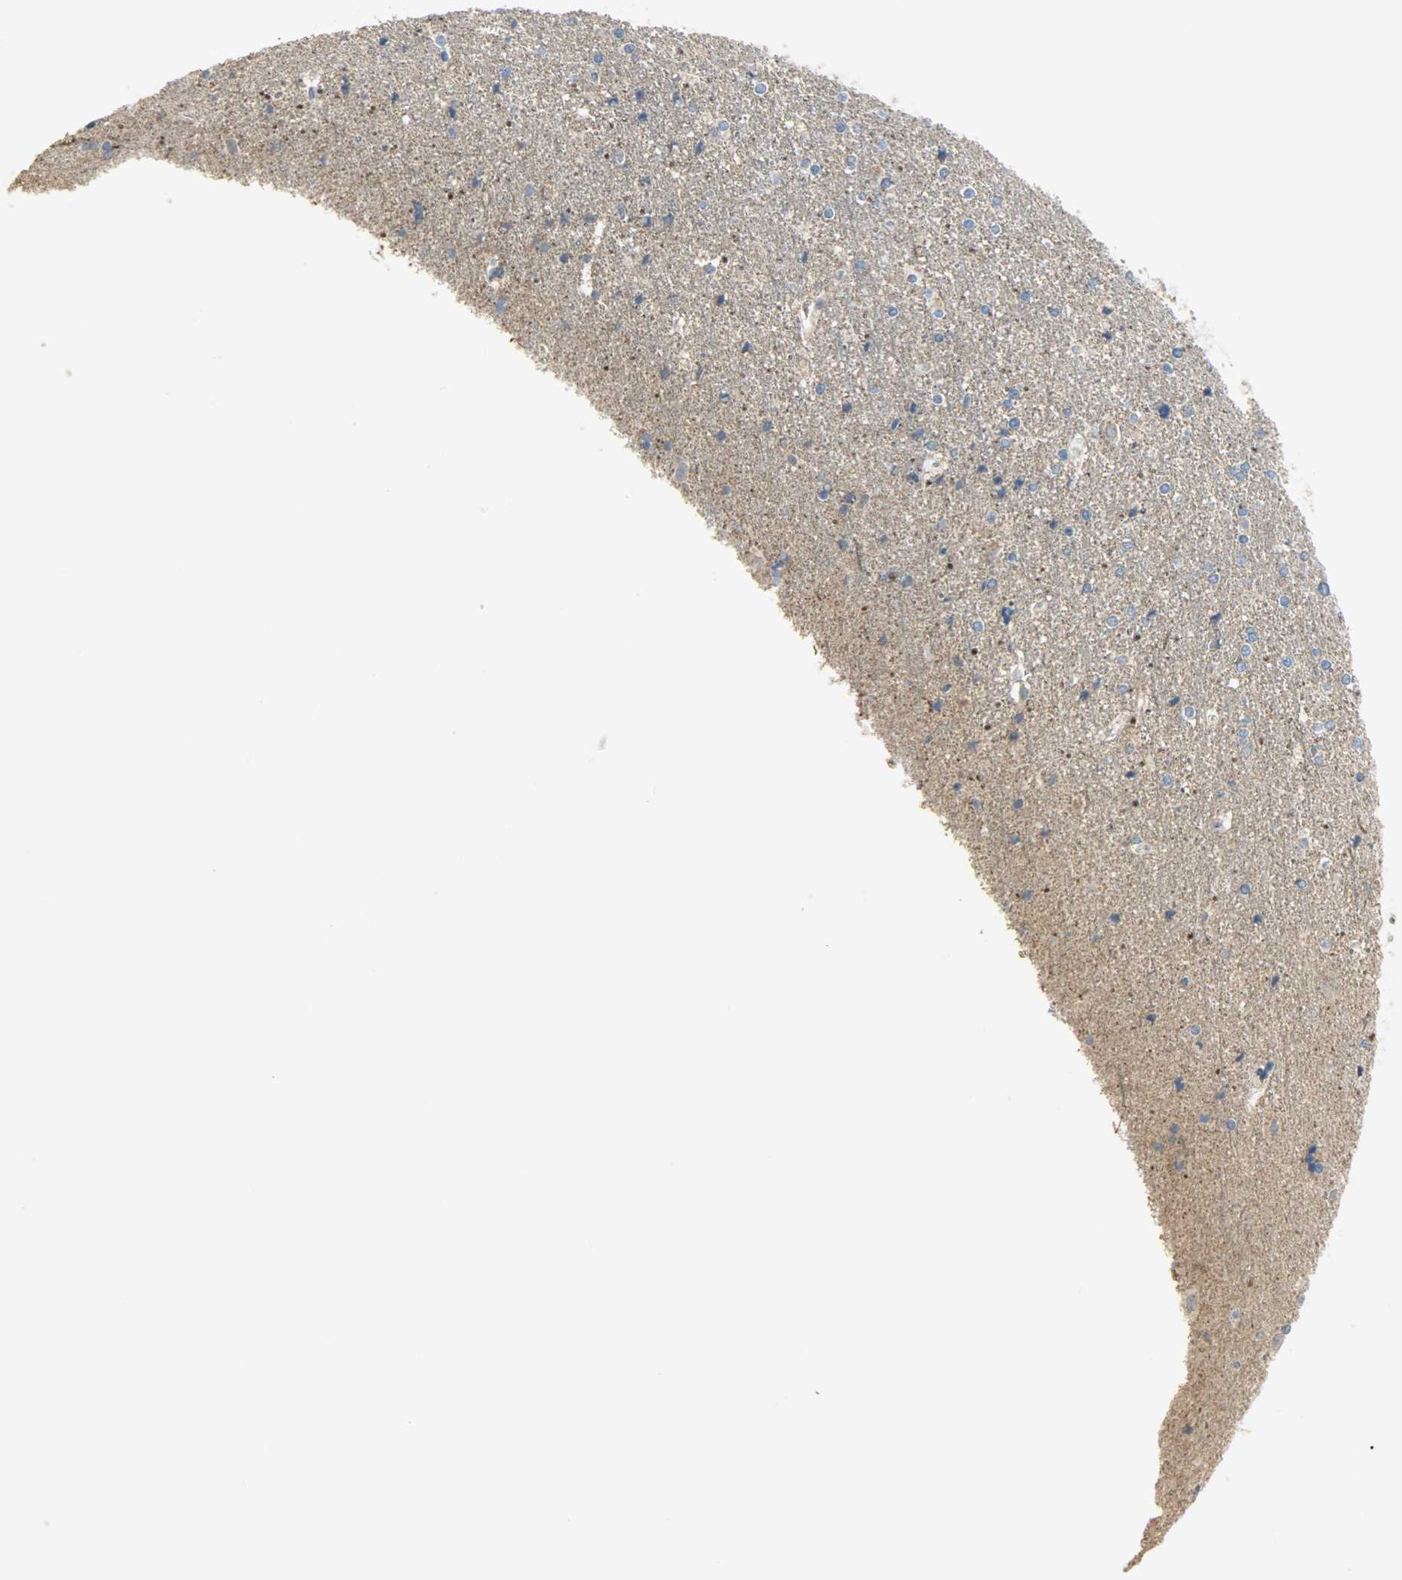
{"staining": {"intensity": "negative", "quantity": "none", "location": "none"}, "tissue": "caudate", "cell_type": "Glial cells", "image_type": "normal", "snomed": [{"axis": "morphology", "description": "Normal tissue, NOS"}, {"axis": "topography", "description": "Lateral ventricle wall"}], "caption": "DAB (3,3'-diaminobenzidine) immunohistochemical staining of normal caudate shows no significant expression in glial cells.", "gene": "GIT2", "patient": {"sex": "female", "age": 54}}